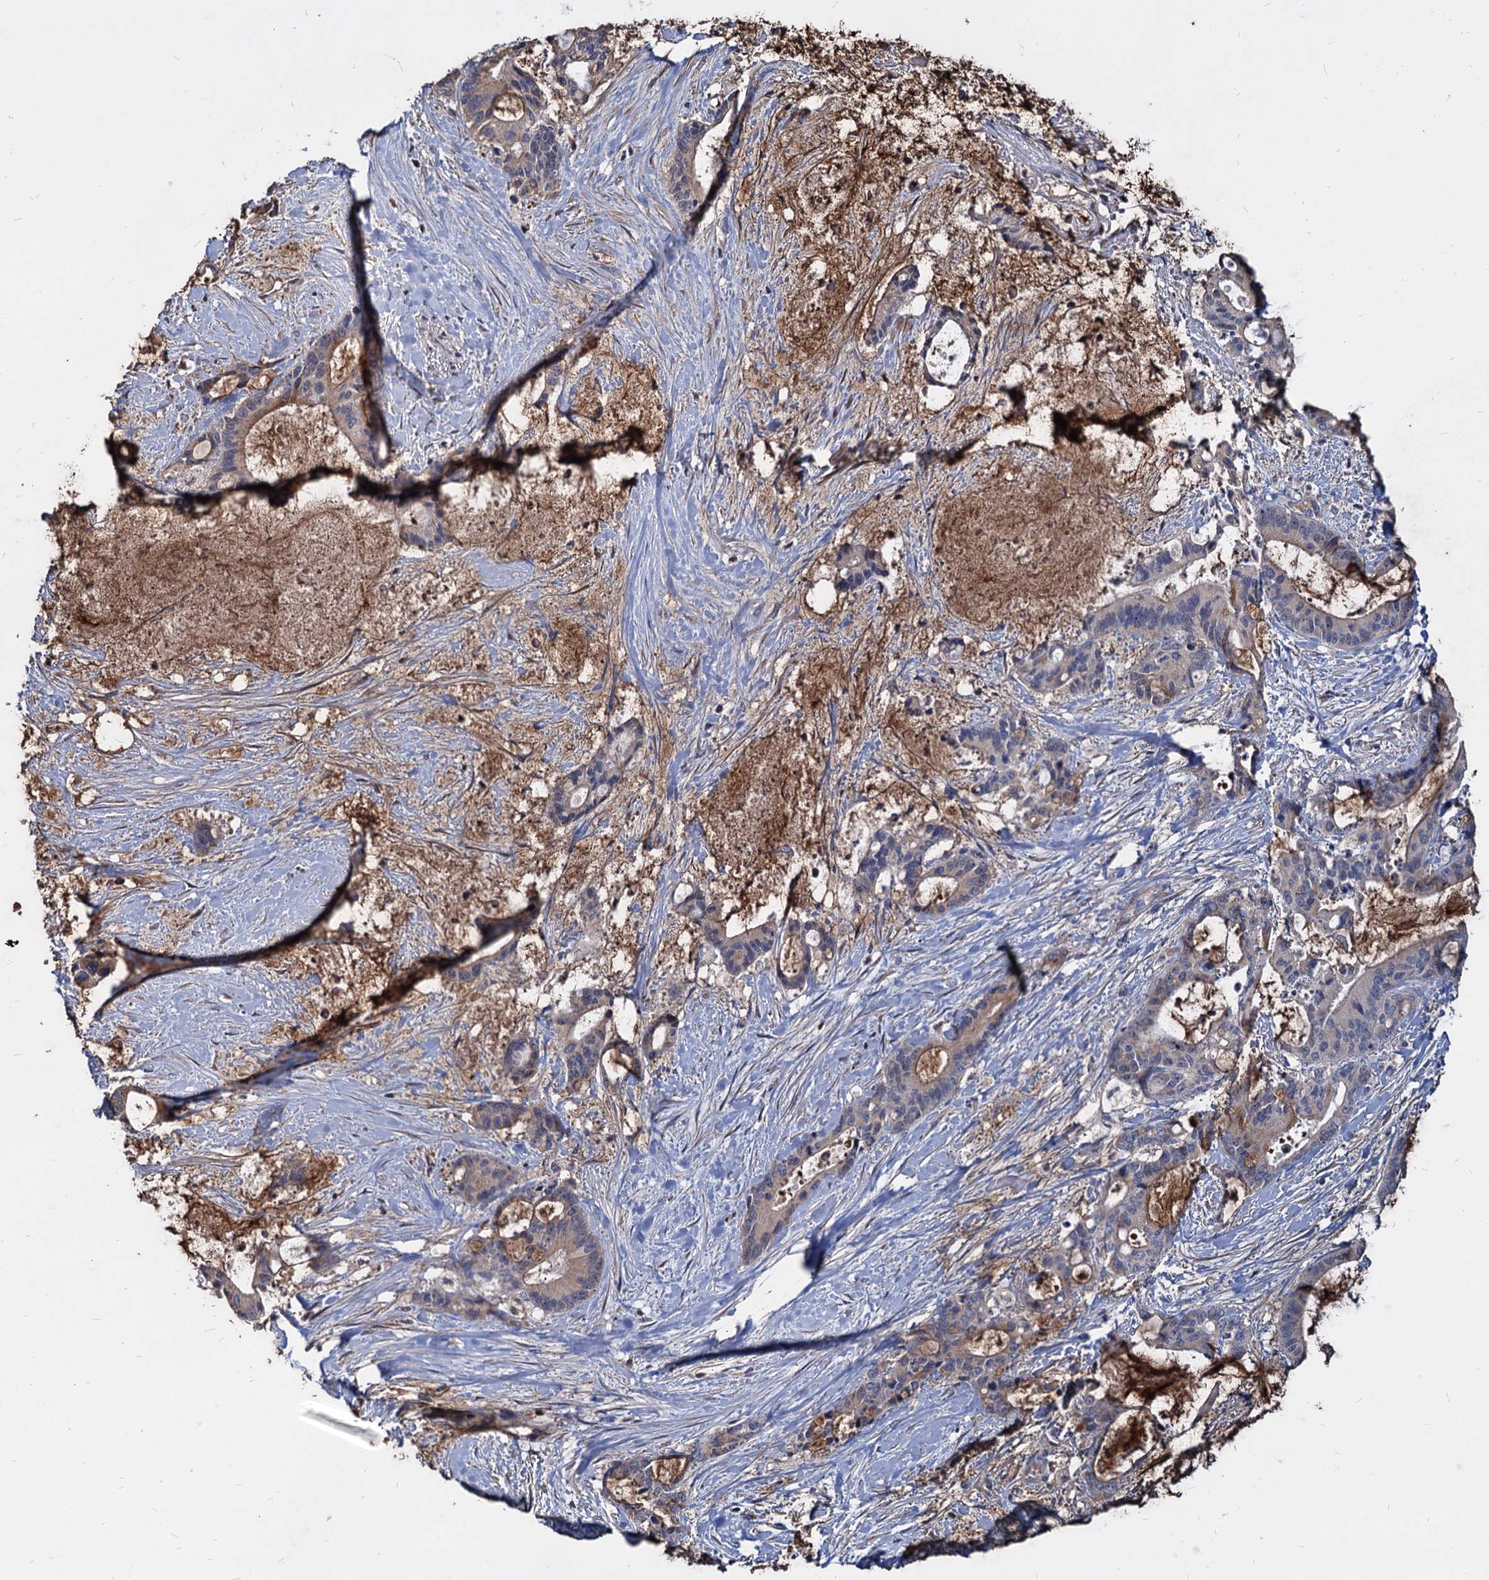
{"staining": {"intensity": "moderate", "quantity": "<25%", "location": "cytoplasmic/membranous"}, "tissue": "liver cancer", "cell_type": "Tumor cells", "image_type": "cancer", "snomed": [{"axis": "morphology", "description": "Normal tissue, NOS"}, {"axis": "morphology", "description": "Cholangiocarcinoma"}, {"axis": "topography", "description": "Liver"}, {"axis": "topography", "description": "Peripheral nerve tissue"}], "caption": "Liver cancer (cholangiocarcinoma) stained with DAB IHC demonstrates low levels of moderate cytoplasmic/membranous expression in about <25% of tumor cells.", "gene": "DEPDC4", "patient": {"sex": "female", "age": 73}}